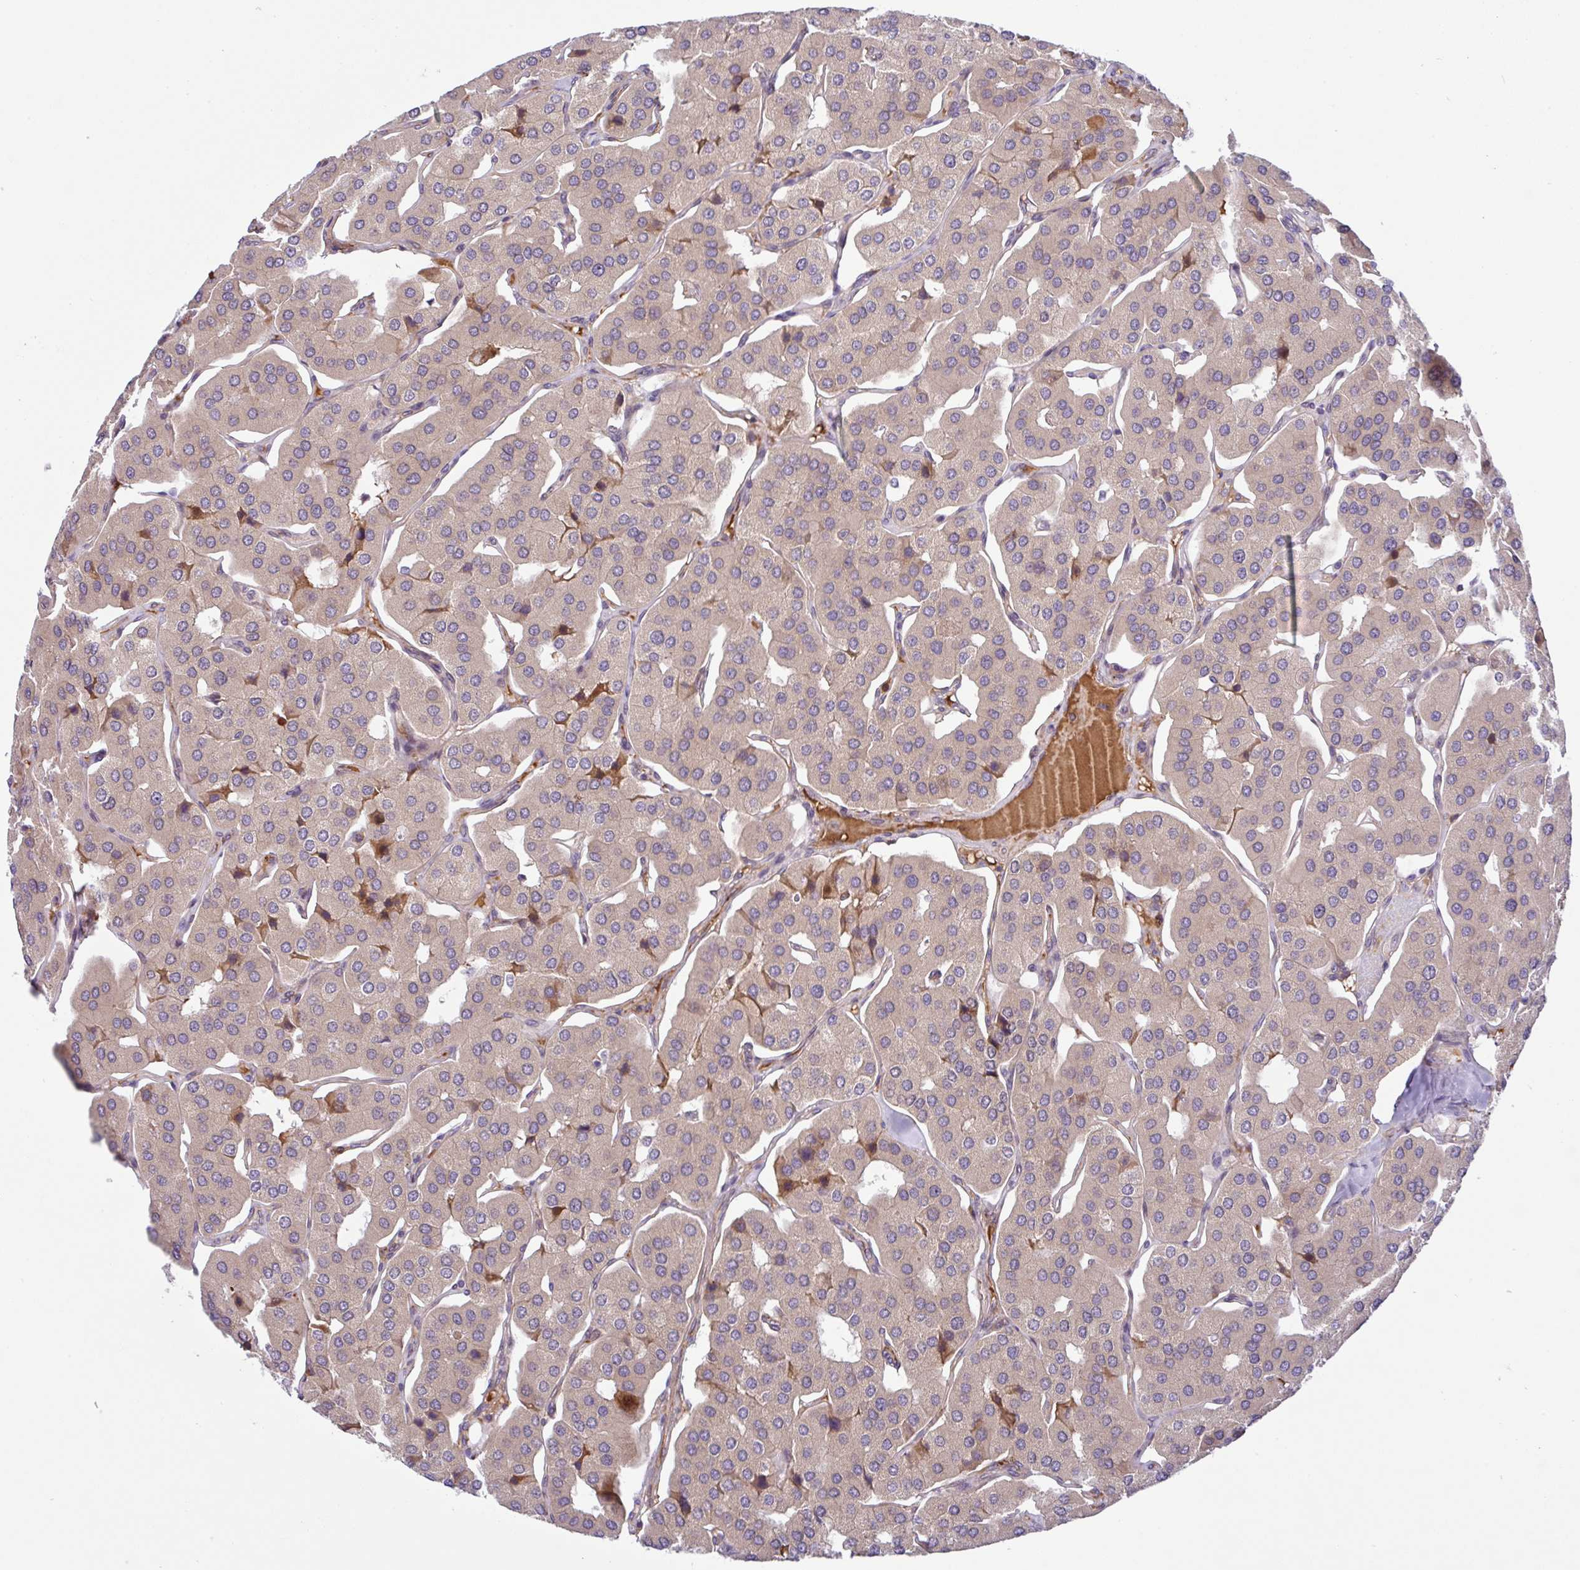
{"staining": {"intensity": "weak", "quantity": "<25%", "location": "cytoplasmic/membranous"}, "tissue": "parathyroid gland", "cell_type": "Glandular cells", "image_type": "normal", "snomed": [{"axis": "morphology", "description": "Normal tissue, NOS"}, {"axis": "morphology", "description": "Adenoma, NOS"}, {"axis": "topography", "description": "Parathyroid gland"}], "caption": "Immunohistochemistry (IHC) micrograph of normal parathyroid gland stained for a protein (brown), which exhibits no positivity in glandular cells.", "gene": "UBE4A", "patient": {"sex": "female", "age": 86}}